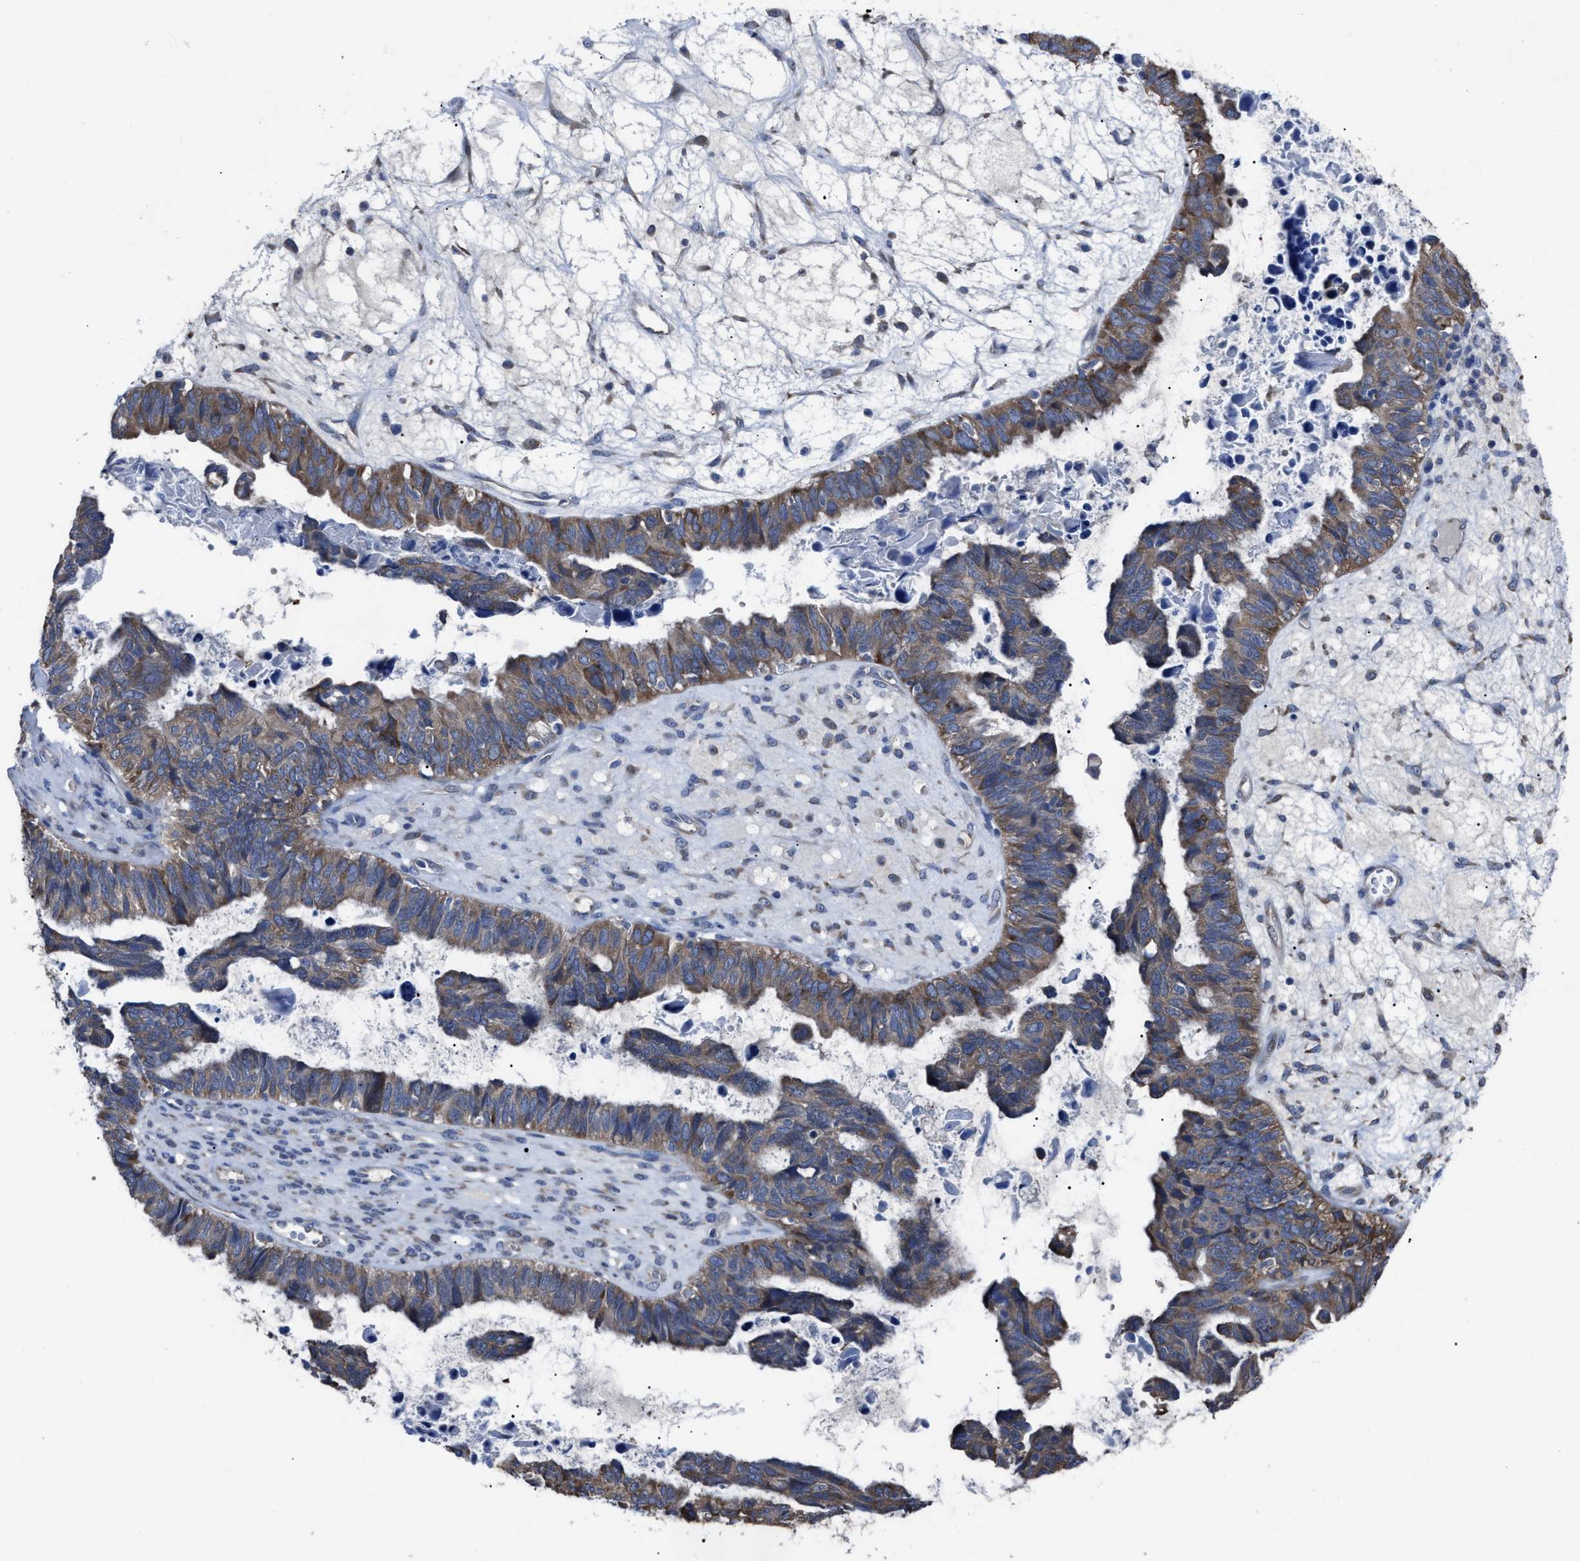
{"staining": {"intensity": "moderate", "quantity": "25%-75%", "location": "cytoplasmic/membranous"}, "tissue": "ovarian cancer", "cell_type": "Tumor cells", "image_type": "cancer", "snomed": [{"axis": "morphology", "description": "Cystadenocarcinoma, serous, NOS"}, {"axis": "topography", "description": "Ovary"}], "caption": "A medium amount of moderate cytoplasmic/membranous staining is identified in approximately 25%-75% of tumor cells in serous cystadenocarcinoma (ovarian) tissue.", "gene": "UPF1", "patient": {"sex": "female", "age": 79}}